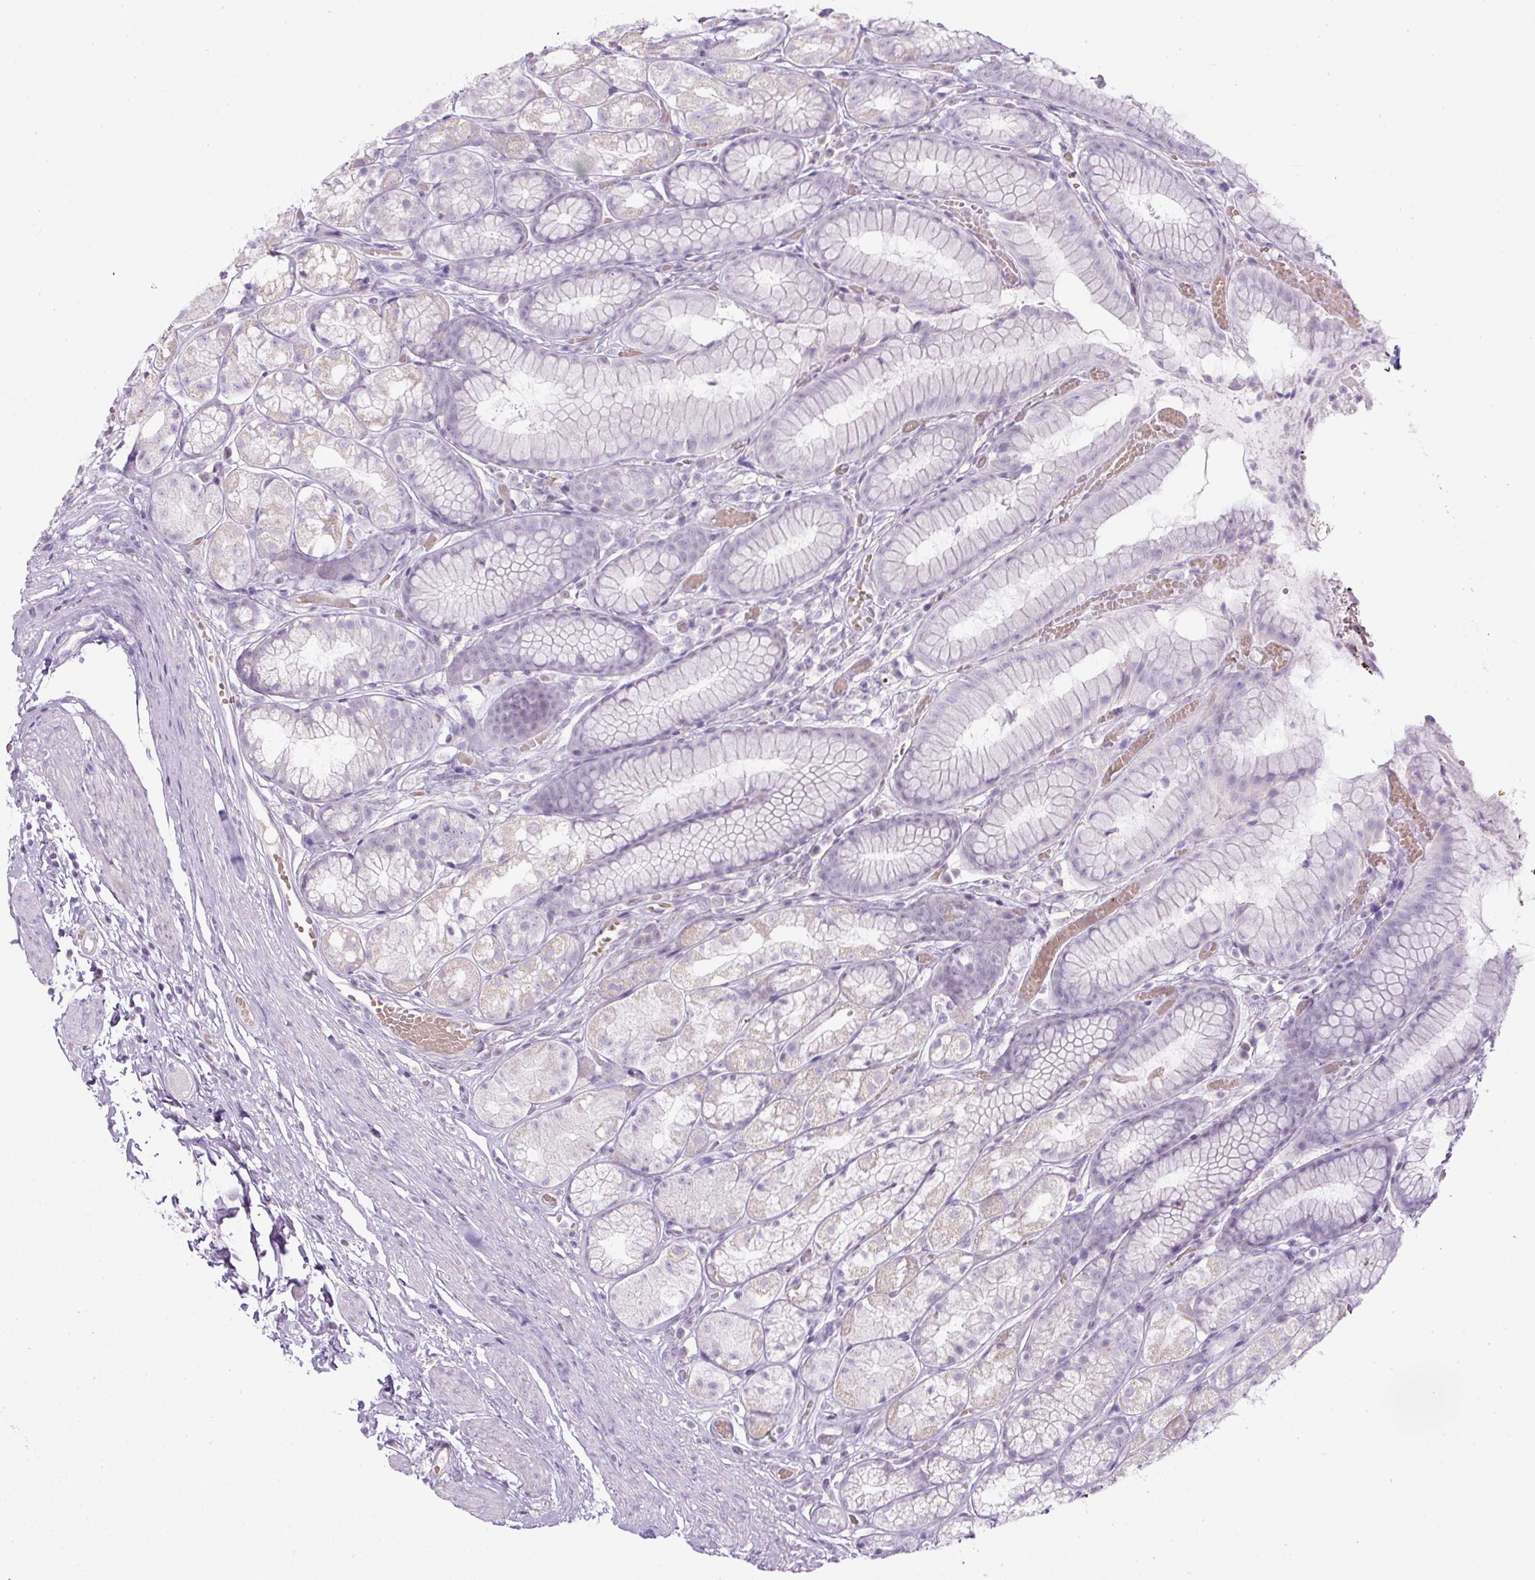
{"staining": {"intensity": "negative", "quantity": "none", "location": "none"}, "tissue": "stomach", "cell_type": "Glandular cells", "image_type": "normal", "snomed": [{"axis": "morphology", "description": "Normal tissue, NOS"}, {"axis": "topography", "description": "Smooth muscle"}, {"axis": "topography", "description": "Stomach"}], "caption": "This is an immunohistochemistry micrograph of benign stomach. There is no expression in glandular cells.", "gene": "FGFBP3", "patient": {"sex": "male", "age": 70}}